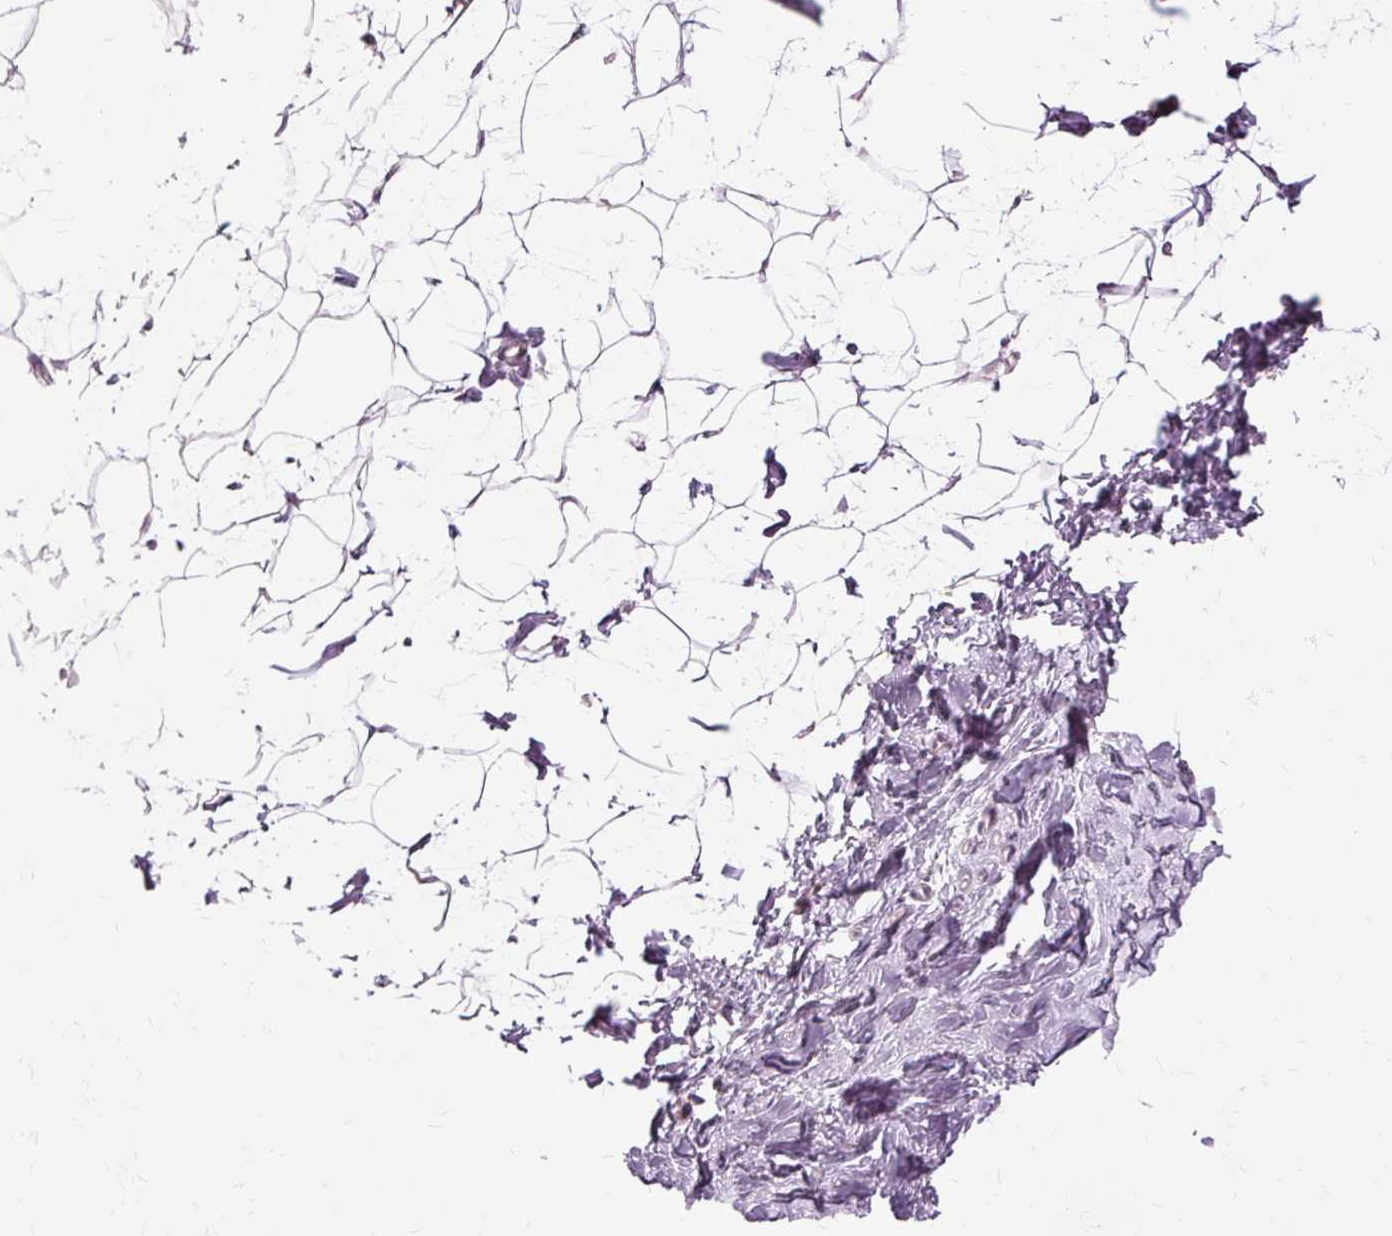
{"staining": {"intensity": "negative", "quantity": "none", "location": "none"}, "tissue": "breast", "cell_type": "Adipocytes", "image_type": "normal", "snomed": [{"axis": "morphology", "description": "Normal tissue, NOS"}, {"axis": "topography", "description": "Breast"}], "caption": "An IHC photomicrograph of benign breast is shown. There is no staining in adipocytes of breast.", "gene": "MMACHC", "patient": {"sex": "female", "age": 23}}